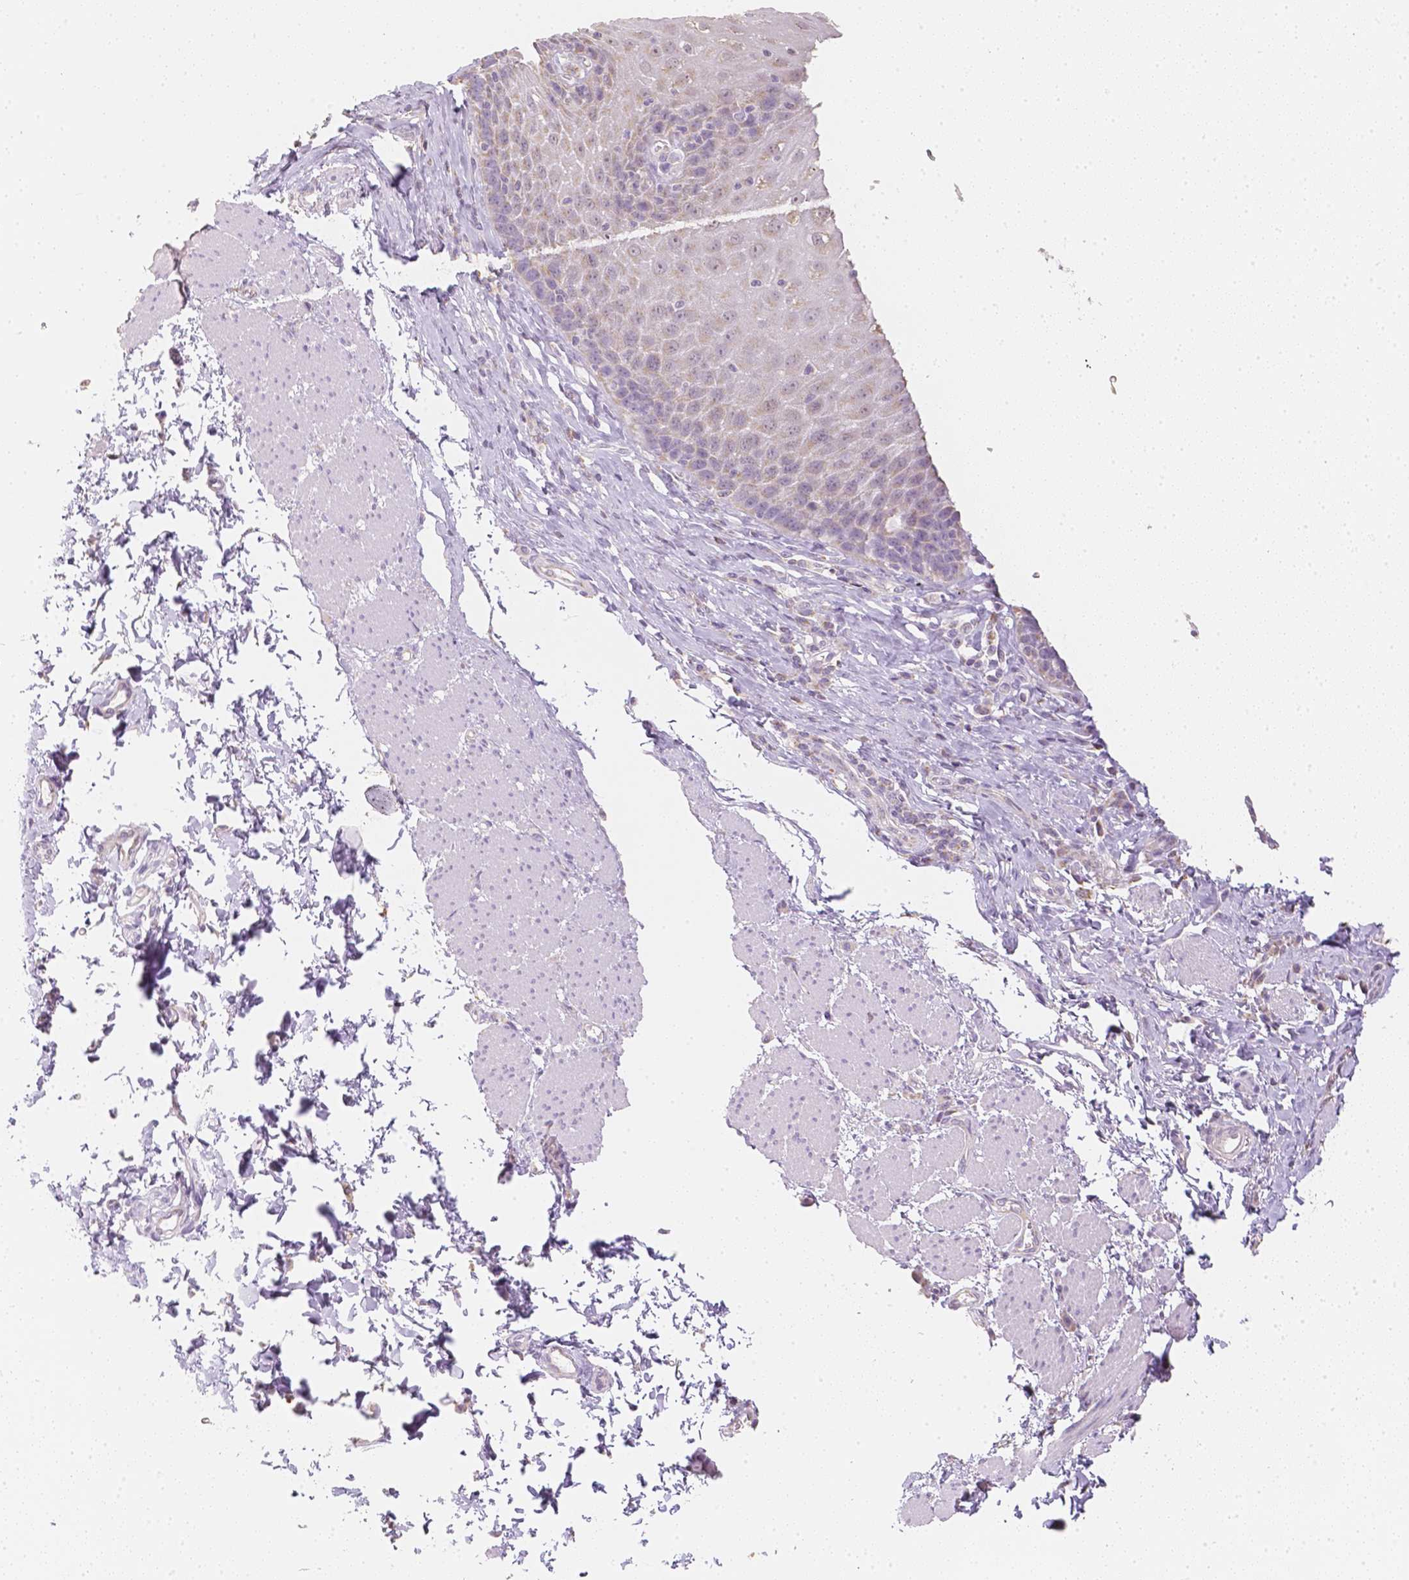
{"staining": {"intensity": "weak", "quantity": ">75%", "location": "cytoplasmic/membranous,nuclear"}, "tissue": "esophagus", "cell_type": "Squamous epithelial cells", "image_type": "normal", "snomed": [{"axis": "morphology", "description": "Normal tissue, NOS"}, {"axis": "topography", "description": "Esophagus"}], "caption": "Brown immunohistochemical staining in benign esophagus displays weak cytoplasmic/membranous,nuclear expression in about >75% of squamous epithelial cells. (Stains: DAB in brown, nuclei in blue, Microscopy: brightfield microscopy at high magnification).", "gene": "NVL", "patient": {"sex": "female", "age": 61}}